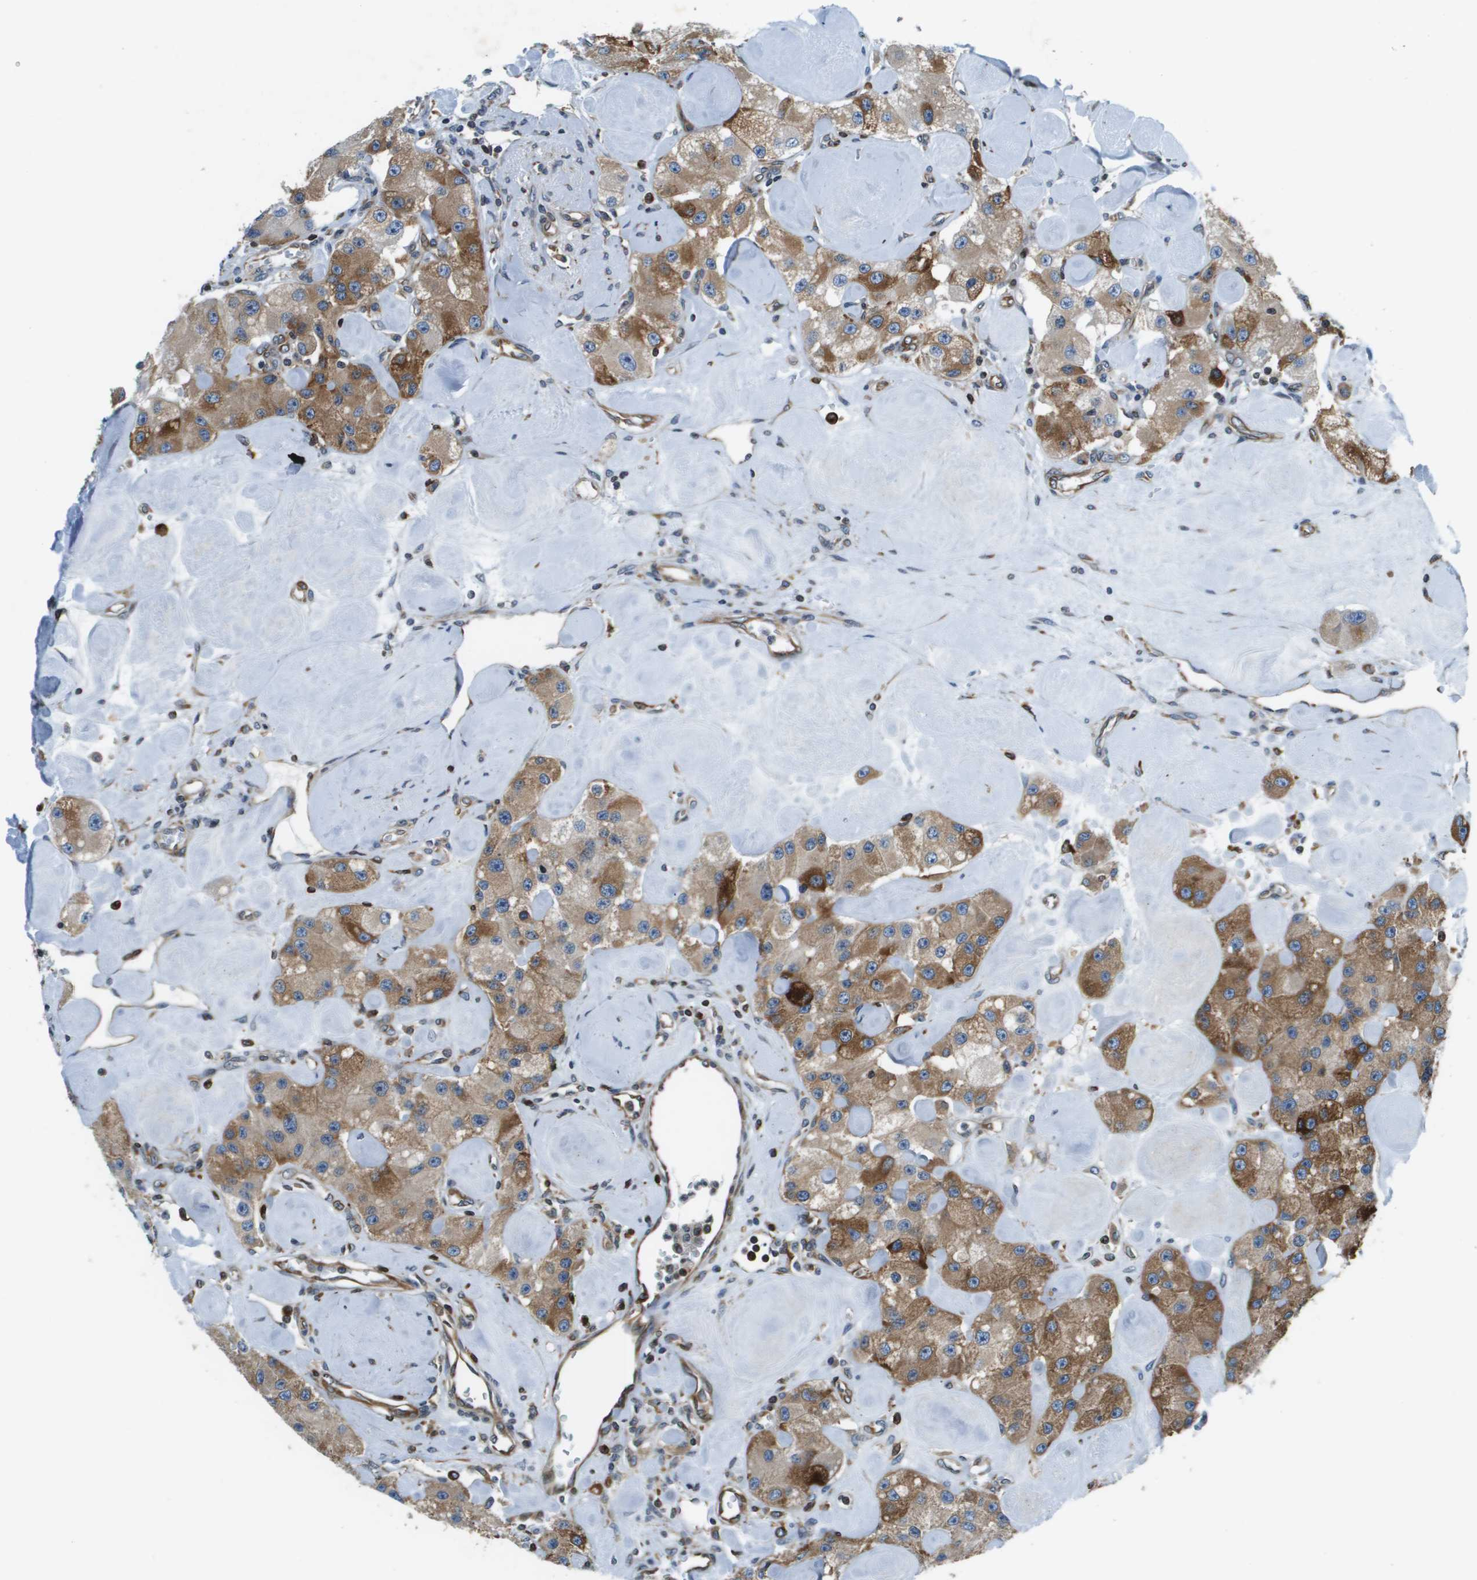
{"staining": {"intensity": "moderate", "quantity": ">75%", "location": "cytoplasmic/membranous"}, "tissue": "carcinoid", "cell_type": "Tumor cells", "image_type": "cancer", "snomed": [{"axis": "morphology", "description": "Carcinoid, malignant, NOS"}, {"axis": "topography", "description": "Pancreas"}], "caption": "IHC of carcinoid (malignant) reveals medium levels of moderate cytoplasmic/membranous staining in about >75% of tumor cells.", "gene": "ESYT1", "patient": {"sex": "male", "age": 41}}